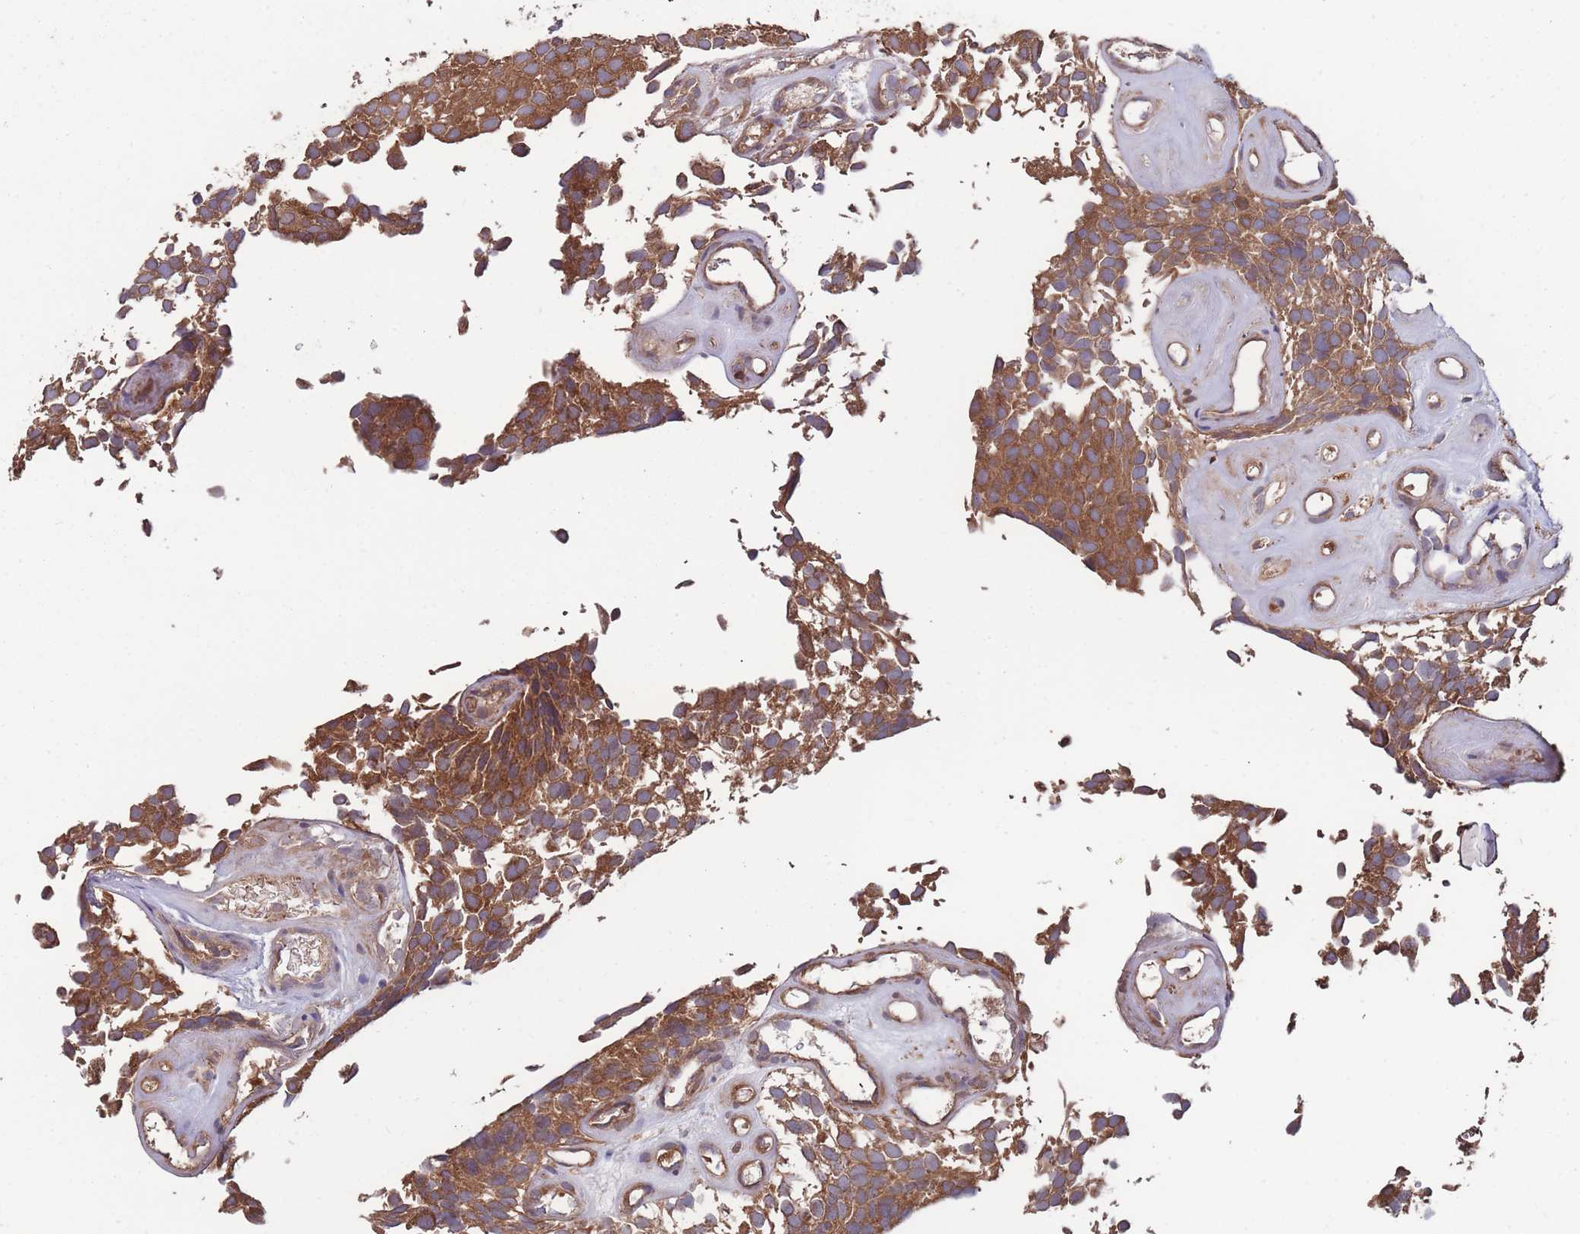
{"staining": {"intensity": "strong", "quantity": ">75%", "location": "cytoplasmic/membranous"}, "tissue": "urothelial cancer", "cell_type": "Tumor cells", "image_type": "cancer", "snomed": [{"axis": "morphology", "description": "Urothelial carcinoma, Low grade"}, {"axis": "topography", "description": "Urinary bladder"}], "caption": "Strong cytoplasmic/membranous protein expression is present in about >75% of tumor cells in urothelial cancer. (Stains: DAB in brown, nuclei in blue, Microscopy: brightfield microscopy at high magnification).", "gene": "ZPR1", "patient": {"sex": "male", "age": 89}}